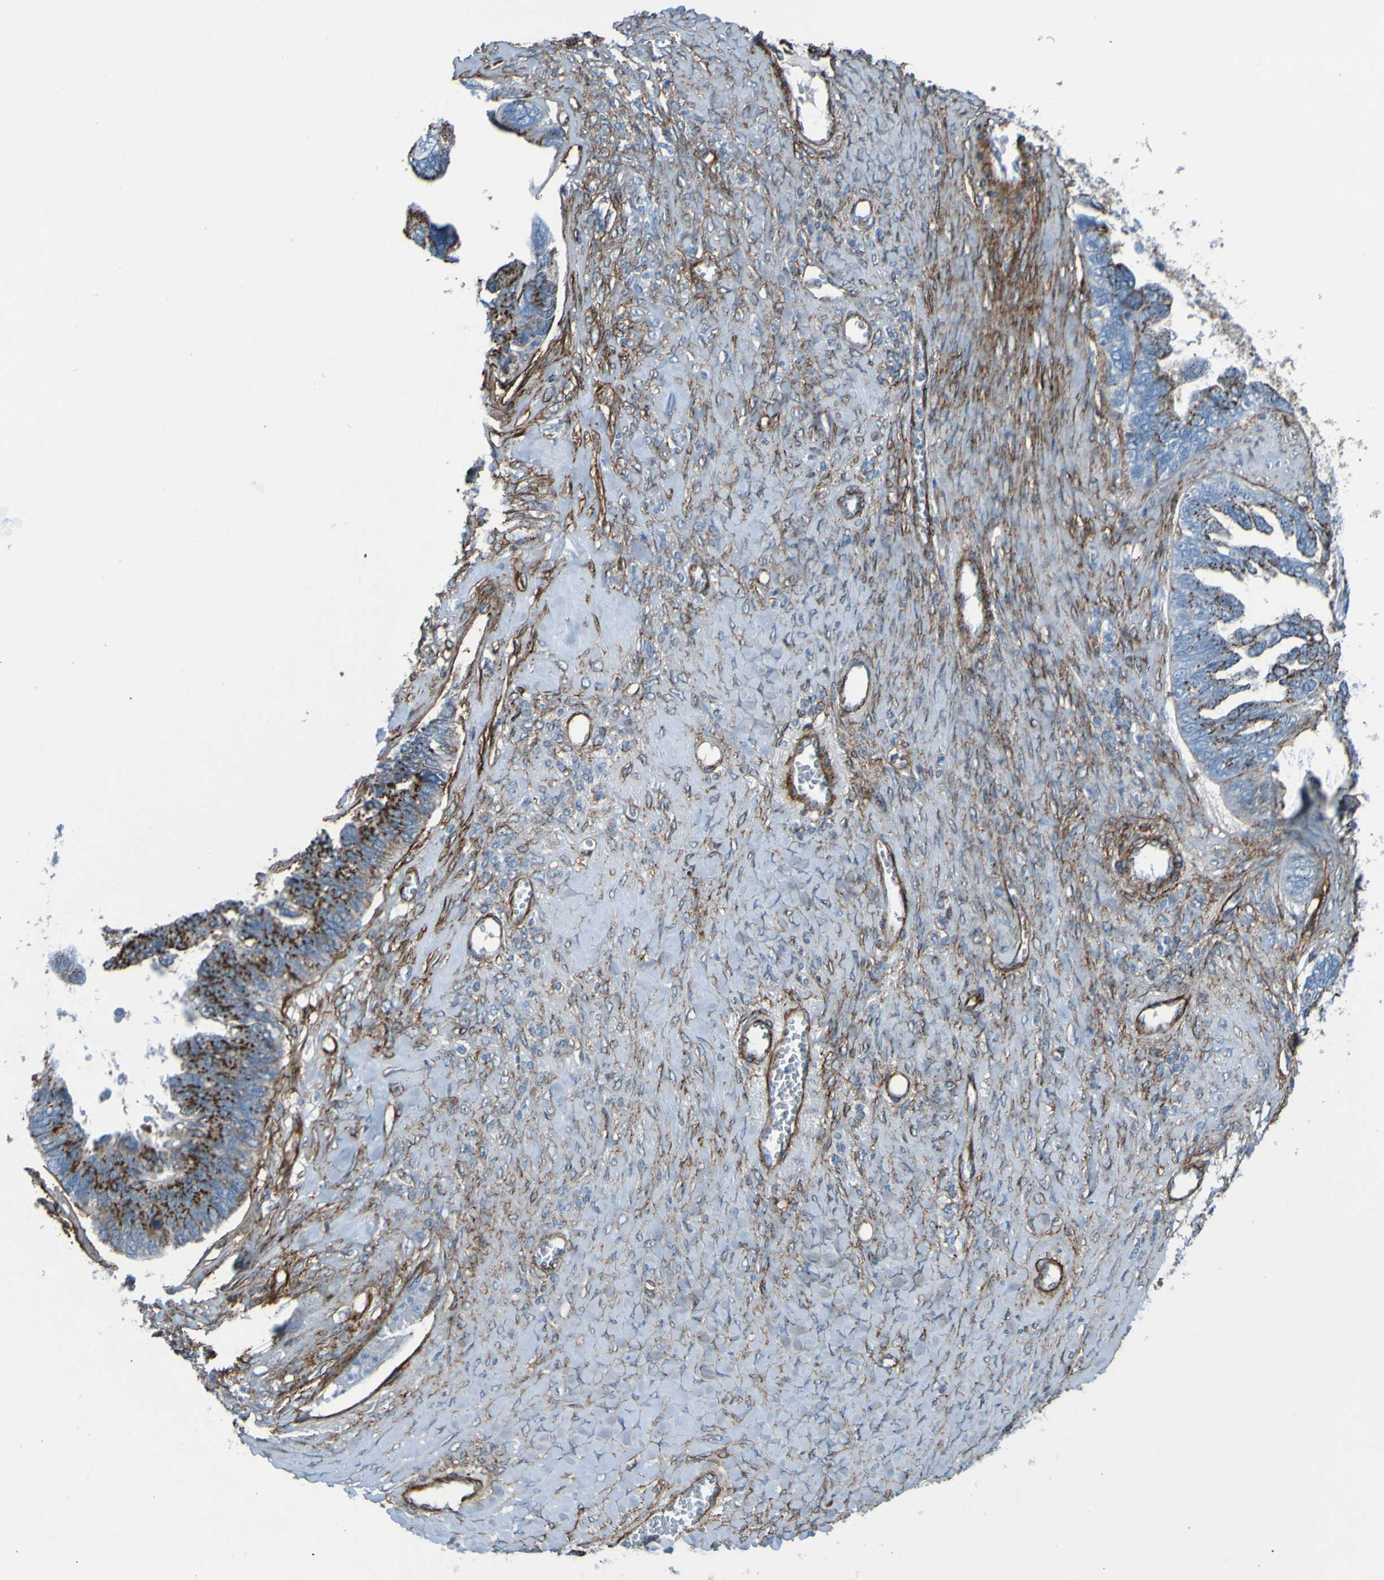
{"staining": {"intensity": "negative", "quantity": "none", "location": "none"}, "tissue": "ovarian cancer", "cell_type": "Tumor cells", "image_type": "cancer", "snomed": [{"axis": "morphology", "description": "Cystadenocarcinoma, serous, NOS"}, {"axis": "topography", "description": "Ovary"}], "caption": "Tumor cells show no significant expression in serous cystadenocarcinoma (ovarian).", "gene": "COL4A2", "patient": {"sex": "female", "age": 79}}